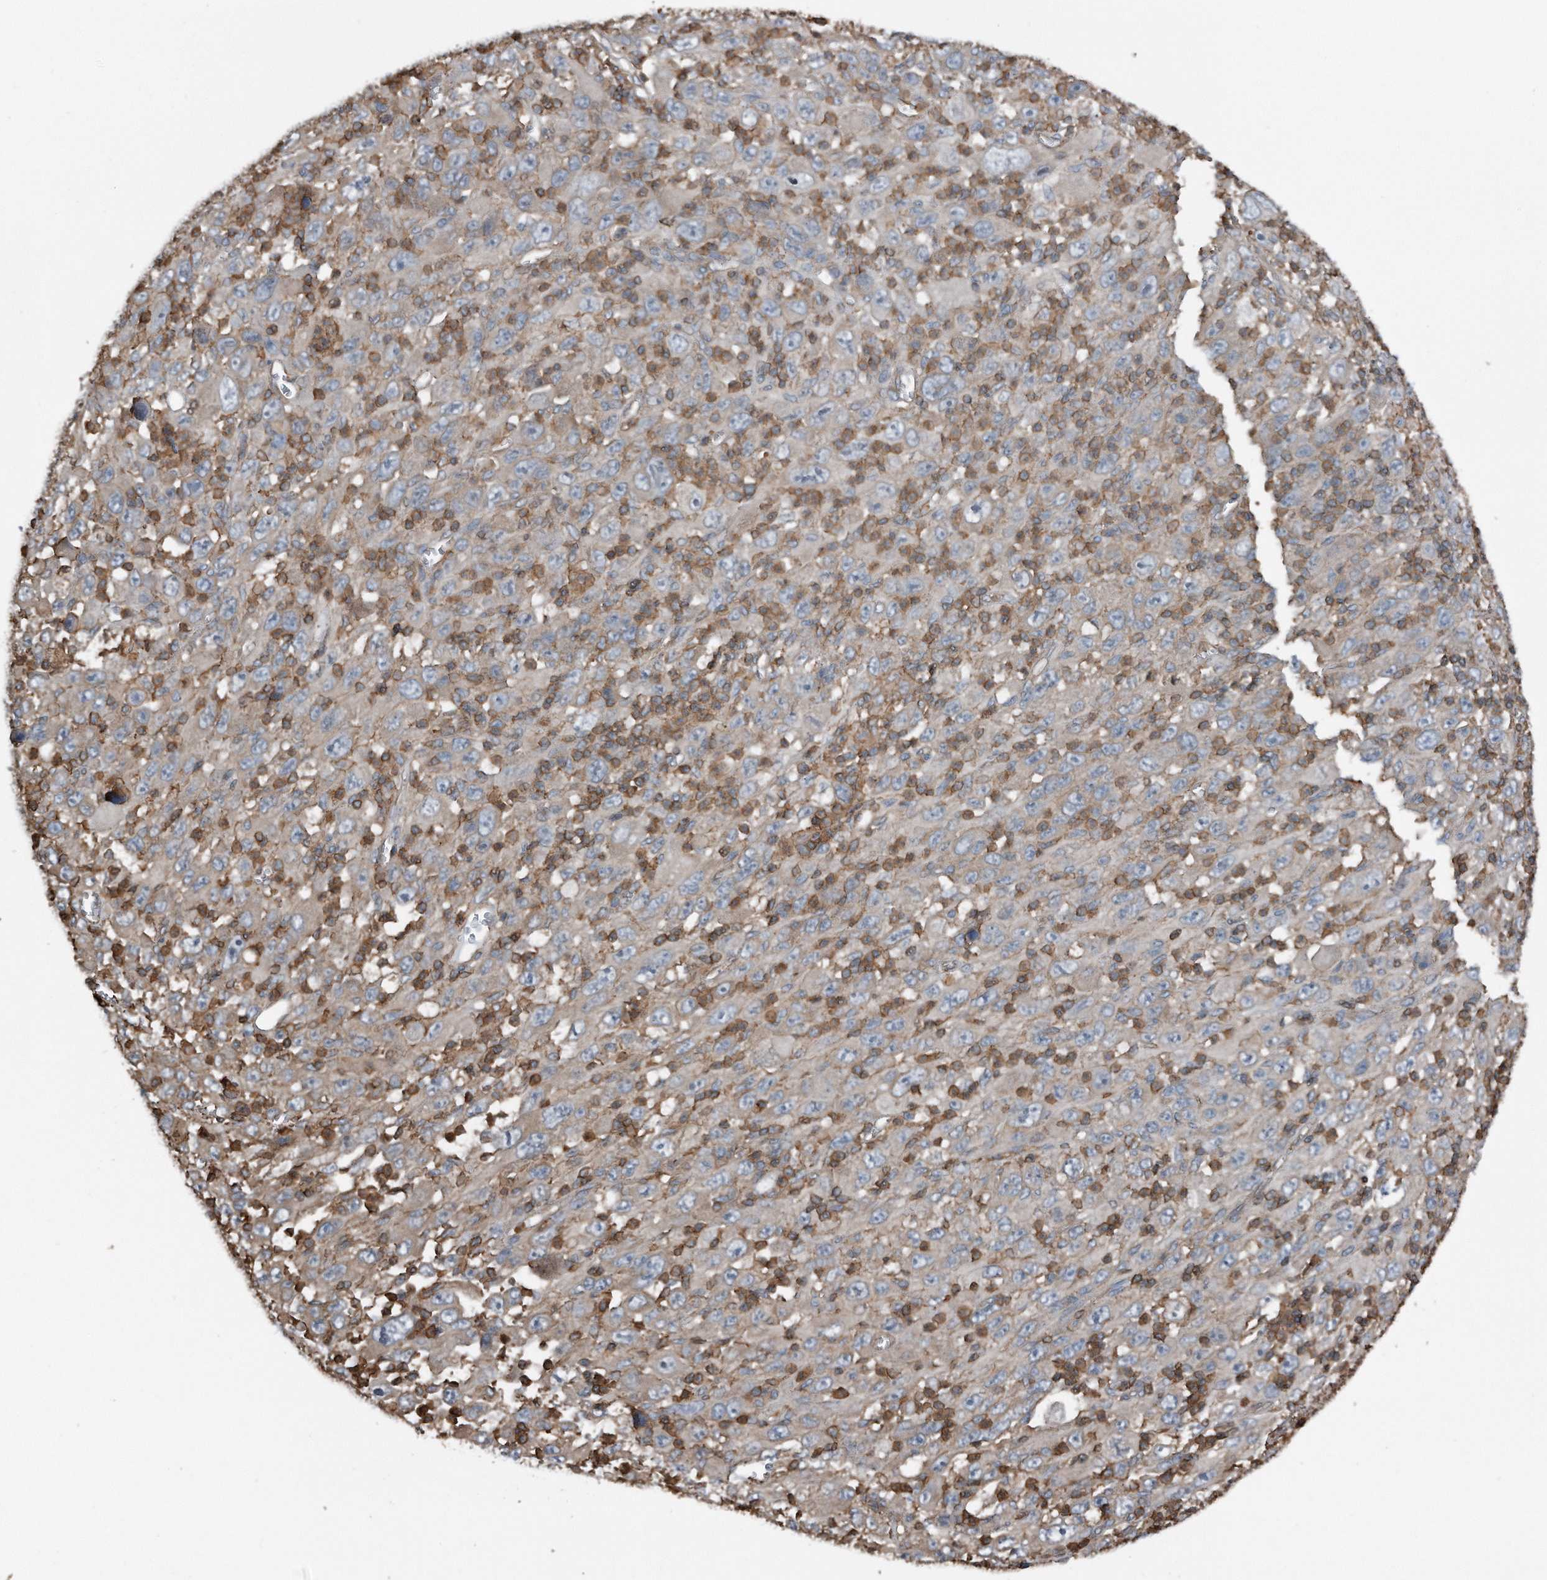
{"staining": {"intensity": "weak", "quantity": "<25%", "location": "cytoplasmic/membranous"}, "tissue": "melanoma", "cell_type": "Tumor cells", "image_type": "cancer", "snomed": [{"axis": "morphology", "description": "Malignant melanoma, Metastatic site"}, {"axis": "topography", "description": "Skin"}], "caption": "Tumor cells show no significant positivity in malignant melanoma (metastatic site).", "gene": "RSPO3", "patient": {"sex": "female", "age": 56}}